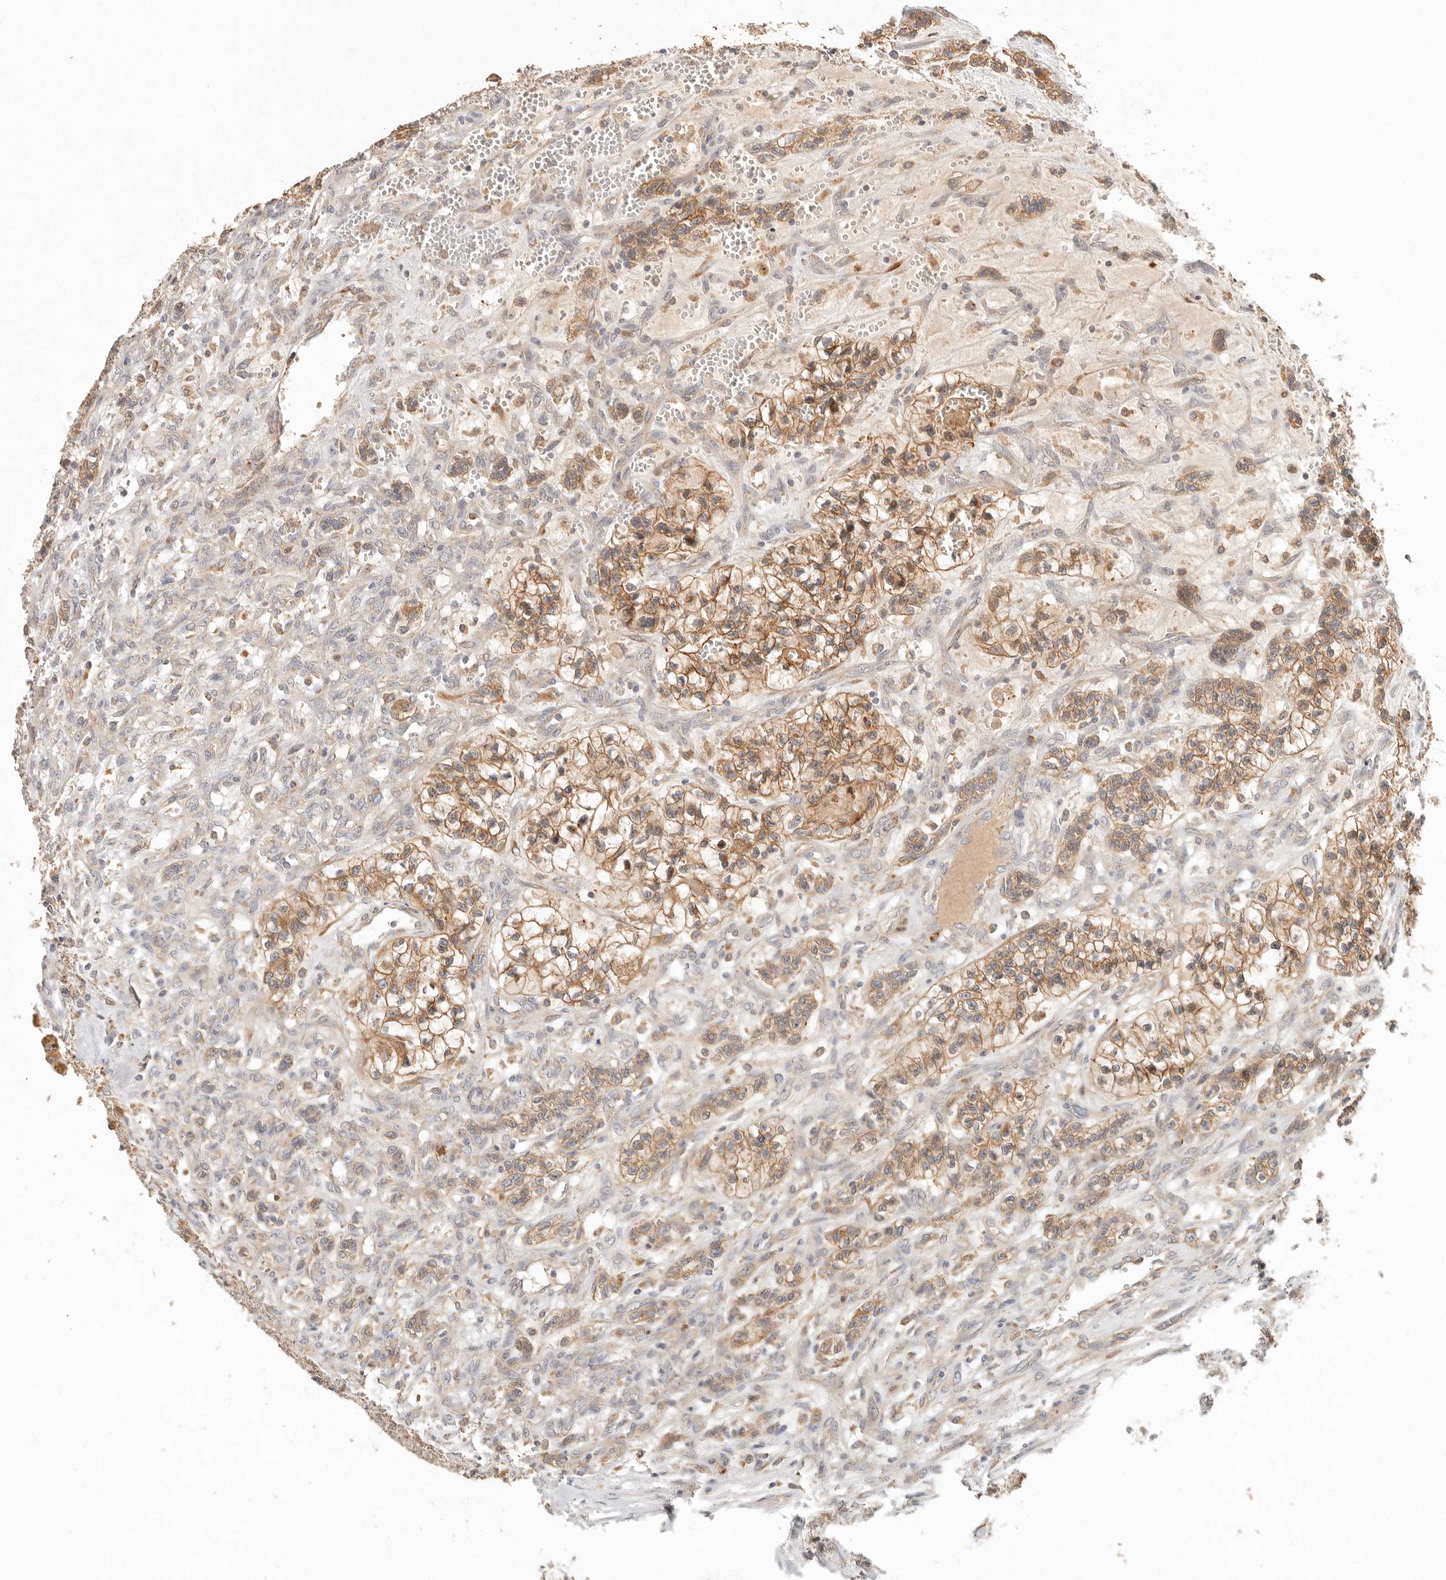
{"staining": {"intensity": "moderate", "quantity": ">75%", "location": "cytoplasmic/membranous"}, "tissue": "renal cancer", "cell_type": "Tumor cells", "image_type": "cancer", "snomed": [{"axis": "morphology", "description": "Adenocarcinoma, NOS"}, {"axis": "topography", "description": "Kidney"}], "caption": "An IHC photomicrograph of neoplastic tissue is shown. Protein staining in brown shows moderate cytoplasmic/membranous positivity in renal cancer within tumor cells.", "gene": "ARHGEF10L", "patient": {"sex": "female", "age": 57}}